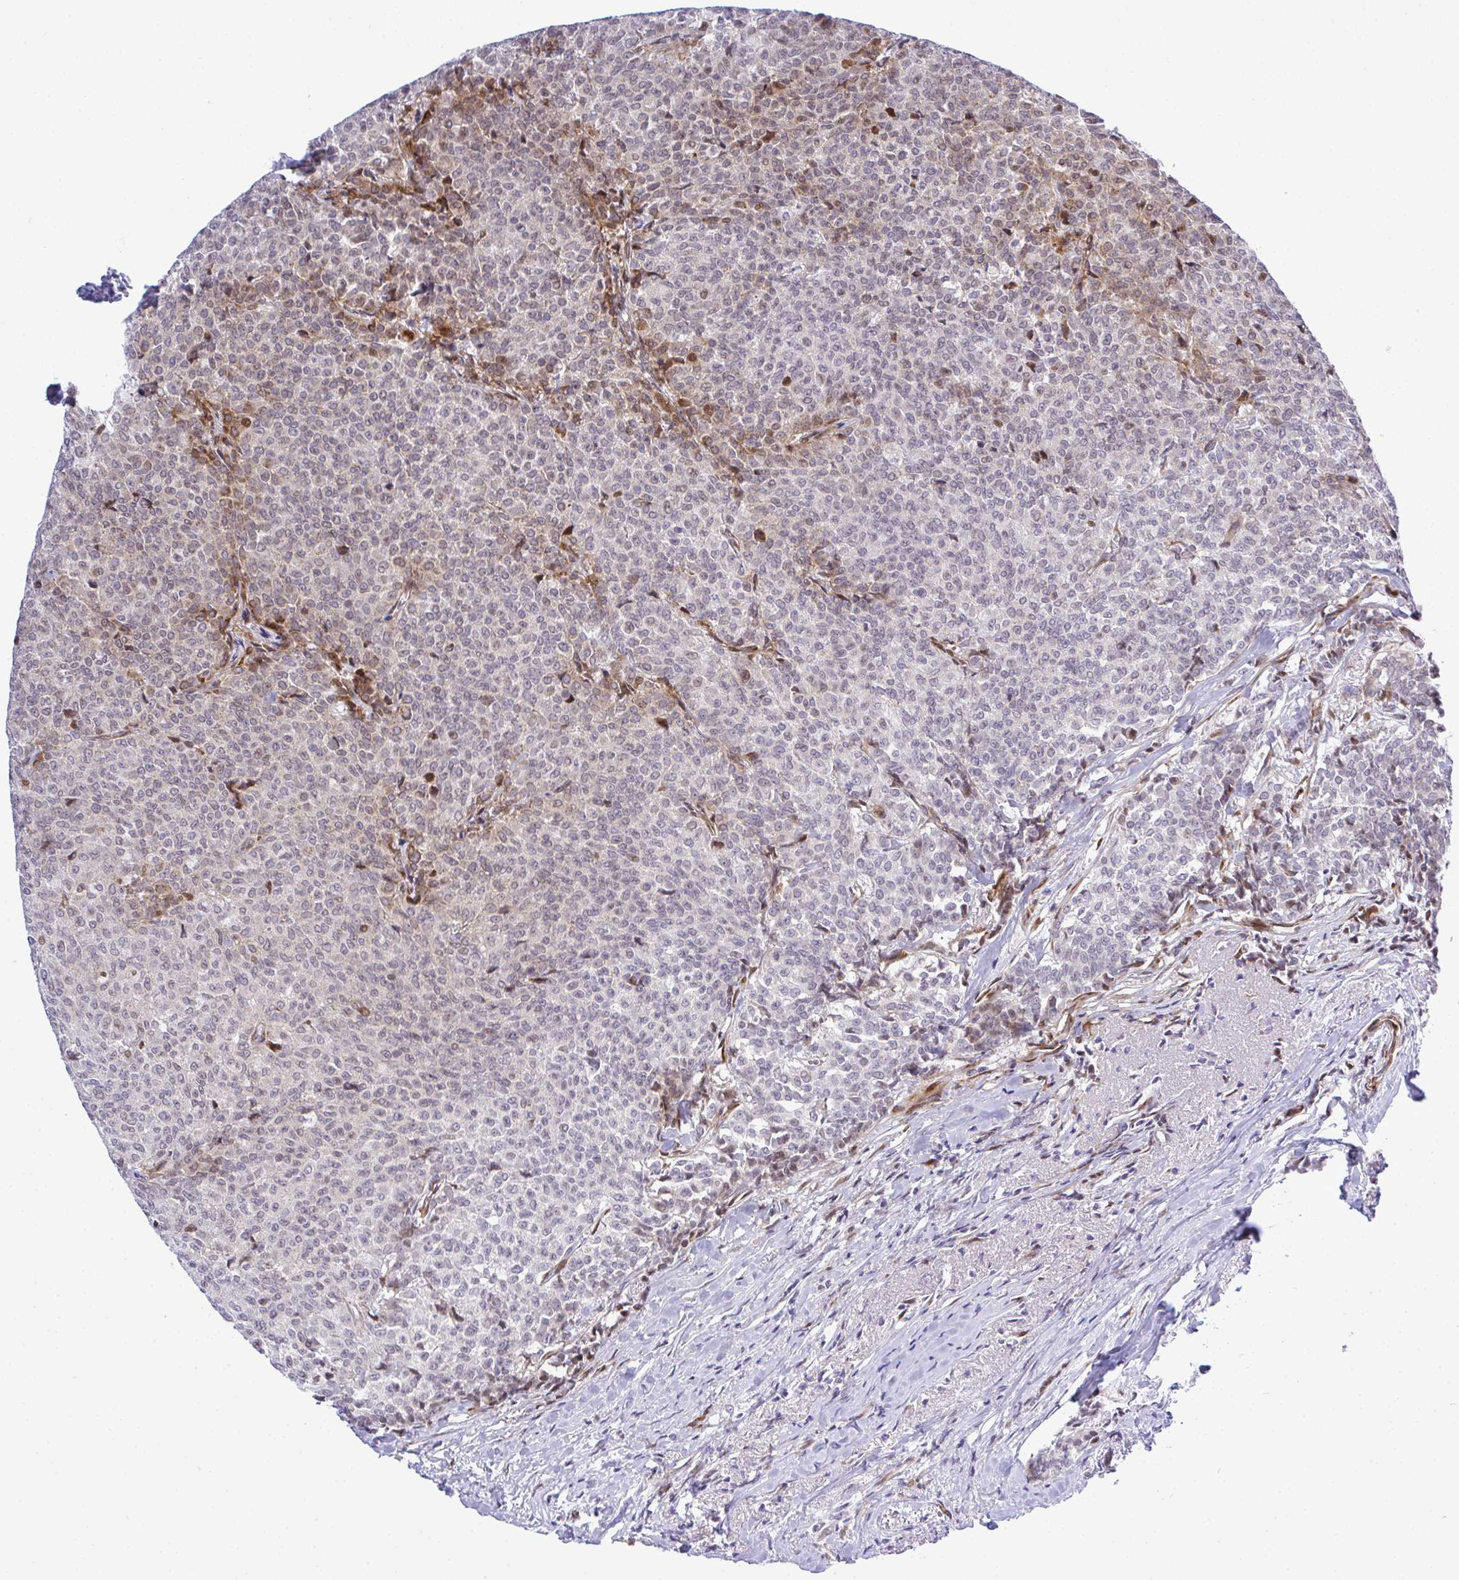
{"staining": {"intensity": "moderate", "quantity": "<25%", "location": "nuclear"}, "tissue": "breast cancer", "cell_type": "Tumor cells", "image_type": "cancer", "snomed": [{"axis": "morphology", "description": "Duct carcinoma"}, {"axis": "topography", "description": "Breast"}], "caption": "Brown immunohistochemical staining in breast cancer exhibits moderate nuclear staining in about <25% of tumor cells.", "gene": "CASTOR2", "patient": {"sex": "female", "age": 91}}